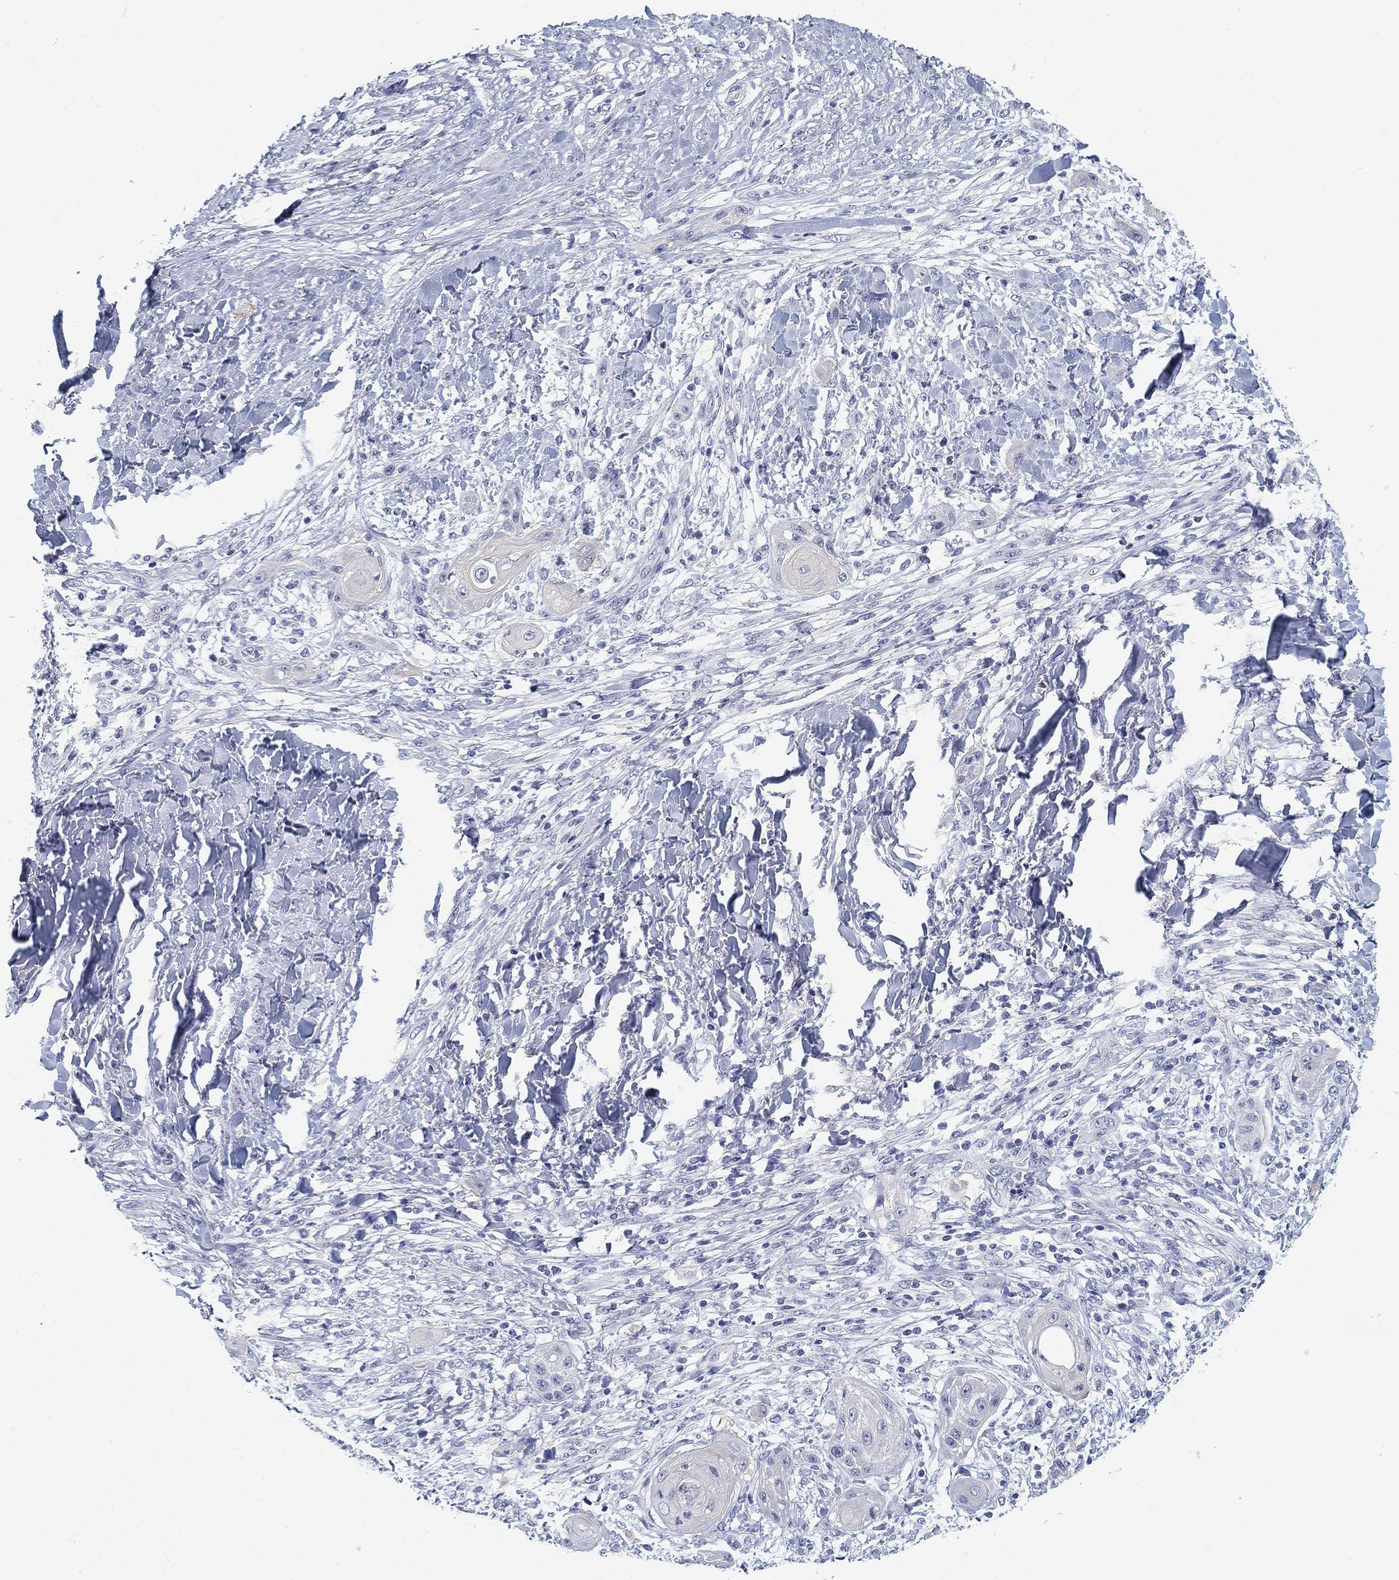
{"staining": {"intensity": "negative", "quantity": "none", "location": "none"}, "tissue": "skin cancer", "cell_type": "Tumor cells", "image_type": "cancer", "snomed": [{"axis": "morphology", "description": "Squamous cell carcinoma, NOS"}, {"axis": "topography", "description": "Skin"}], "caption": "Tumor cells are negative for protein expression in human skin cancer (squamous cell carcinoma). The staining was performed using DAB (3,3'-diaminobenzidine) to visualize the protein expression in brown, while the nuclei were stained in blue with hematoxylin (Magnification: 20x).", "gene": "SLC2A5", "patient": {"sex": "male", "age": 62}}